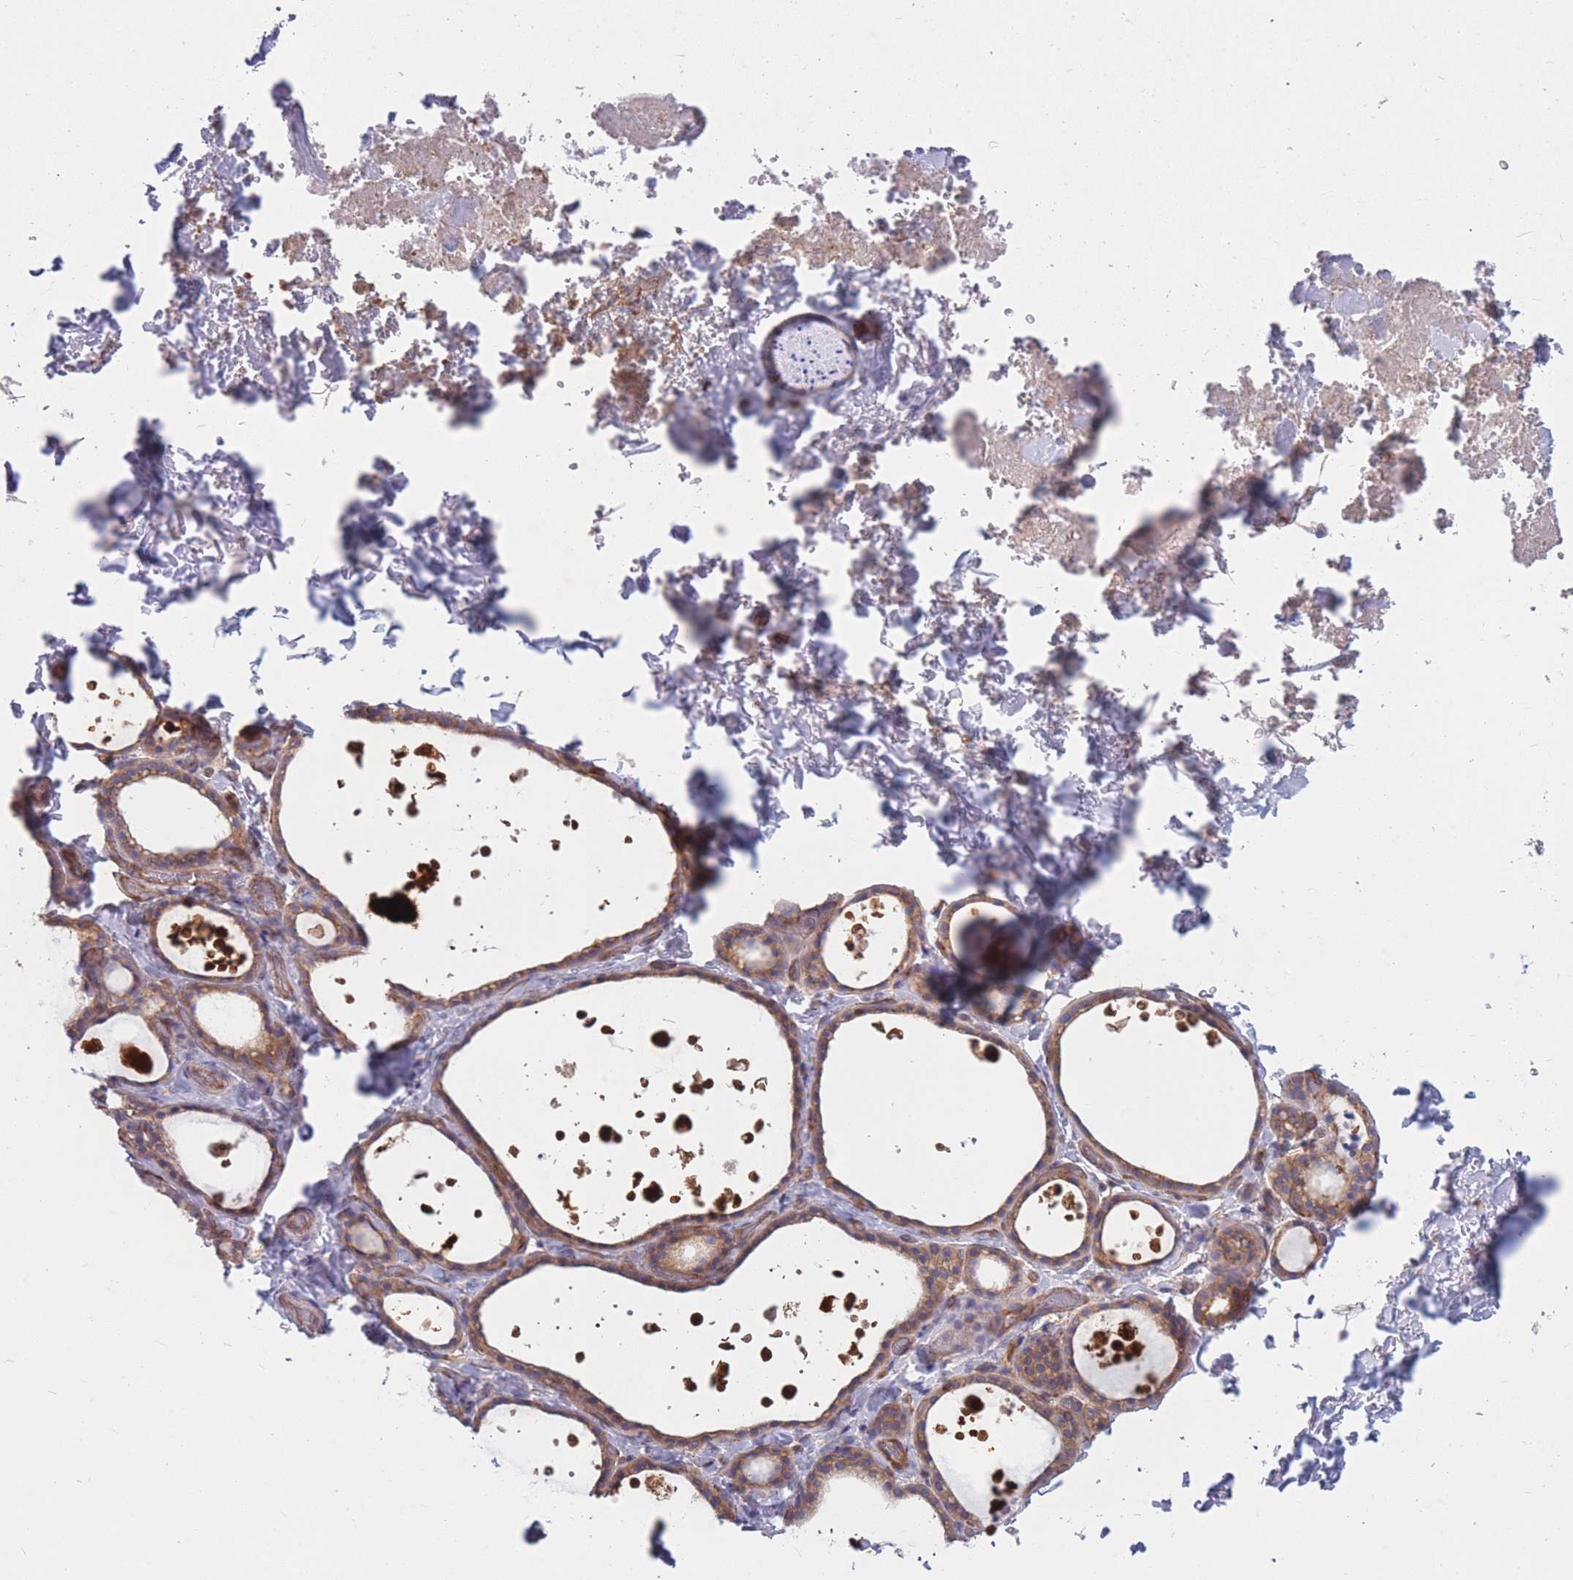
{"staining": {"intensity": "moderate", "quantity": ">75%", "location": "cytoplasmic/membranous"}, "tissue": "thyroid gland", "cell_type": "Glandular cells", "image_type": "normal", "snomed": [{"axis": "morphology", "description": "Normal tissue, NOS"}, {"axis": "topography", "description": "Thyroid gland"}], "caption": "Benign thyroid gland reveals moderate cytoplasmic/membranous staining in approximately >75% of glandular cells.", "gene": "GGA1", "patient": {"sex": "female", "age": 44}}